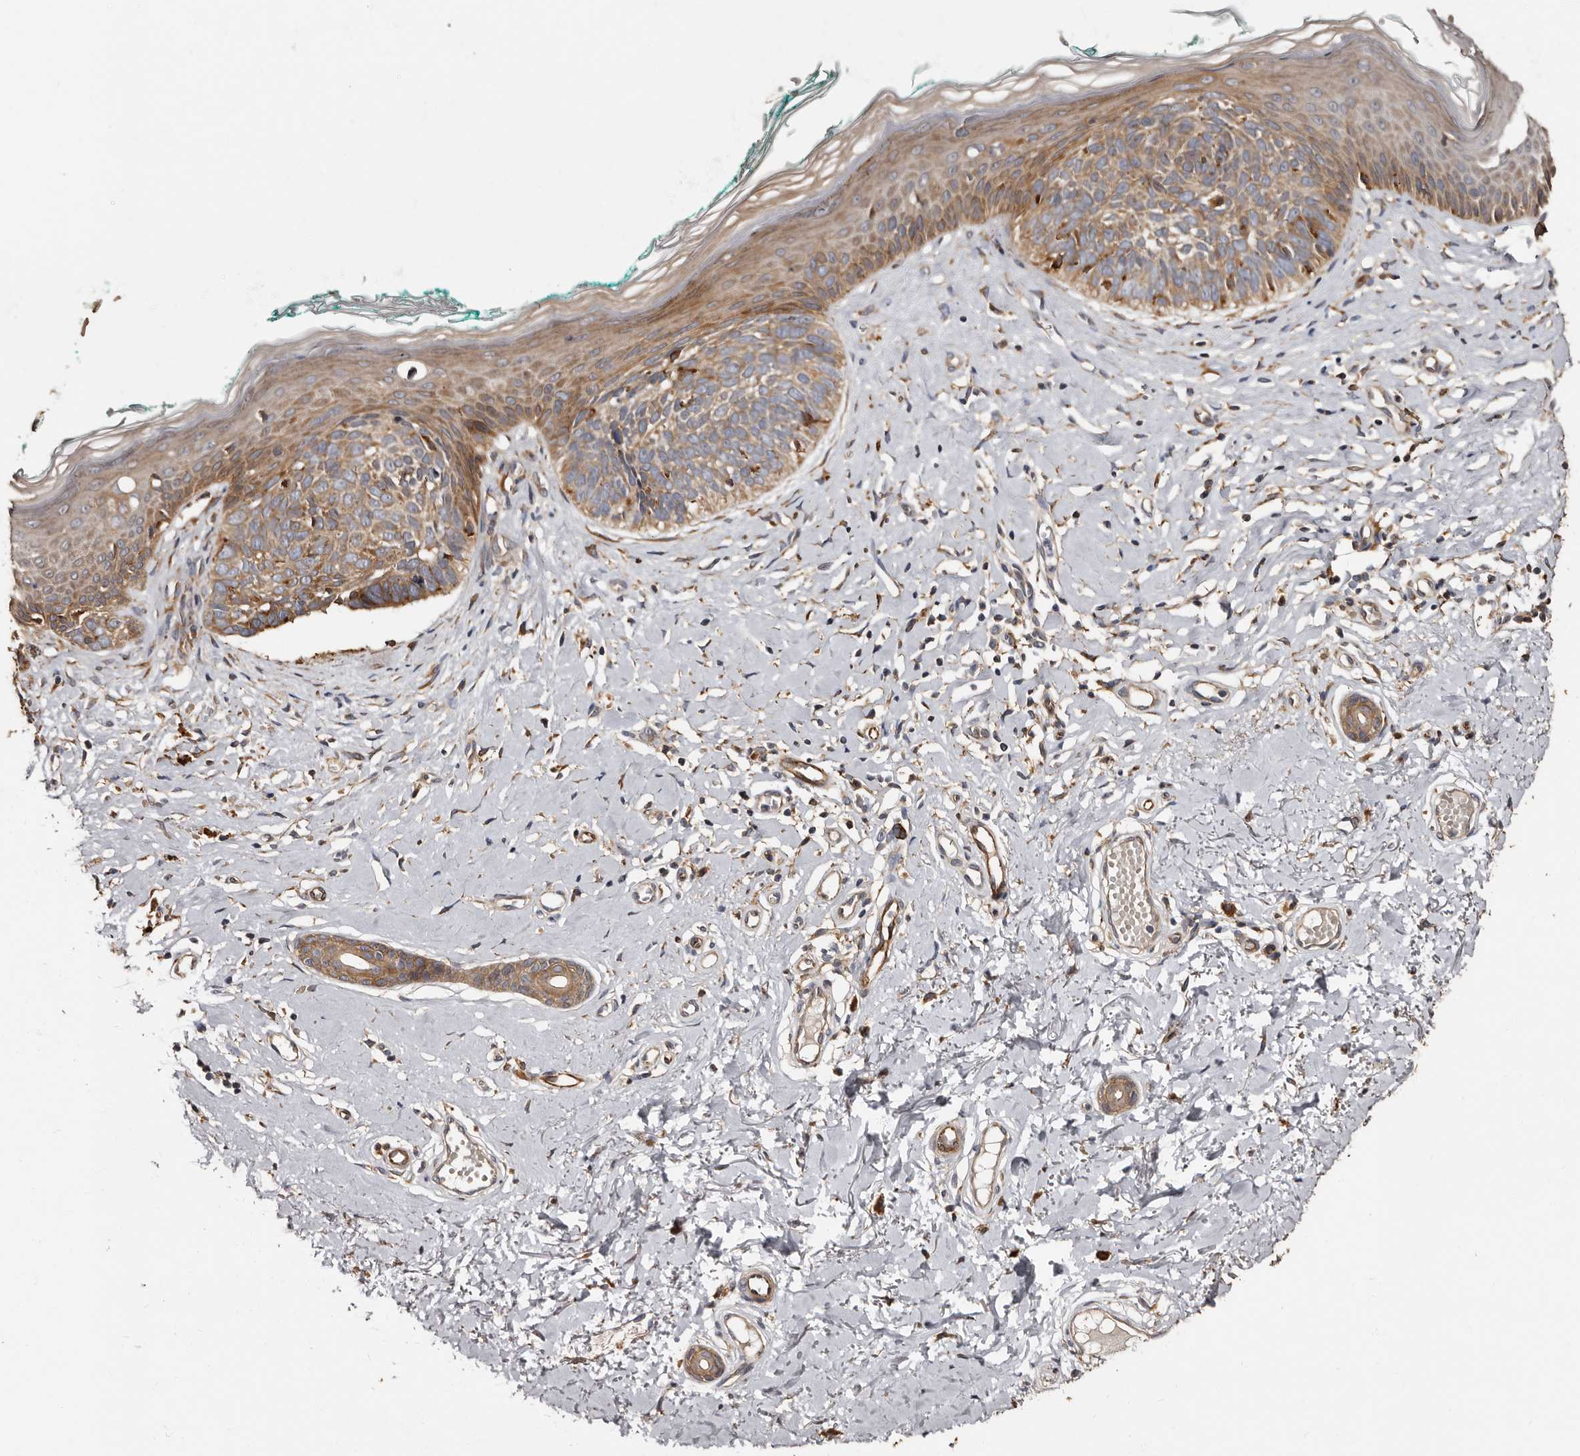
{"staining": {"intensity": "moderate", "quantity": ">75%", "location": "cytoplasmic/membranous"}, "tissue": "skin cancer", "cell_type": "Tumor cells", "image_type": "cancer", "snomed": [{"axis": "morphology", "description": "Basal cell carcinoma"}, {"axis": "topography", "description": "Skin"}], "caption": "Protein expression analysis of human skin cancer (basal cell carcinoma) reveals moderate cytoplasmic/membranous staining in approximately >75% of tumor cells.", "gene": "TBC1D22B", "patient": {"sex": "male", "age": 48}}